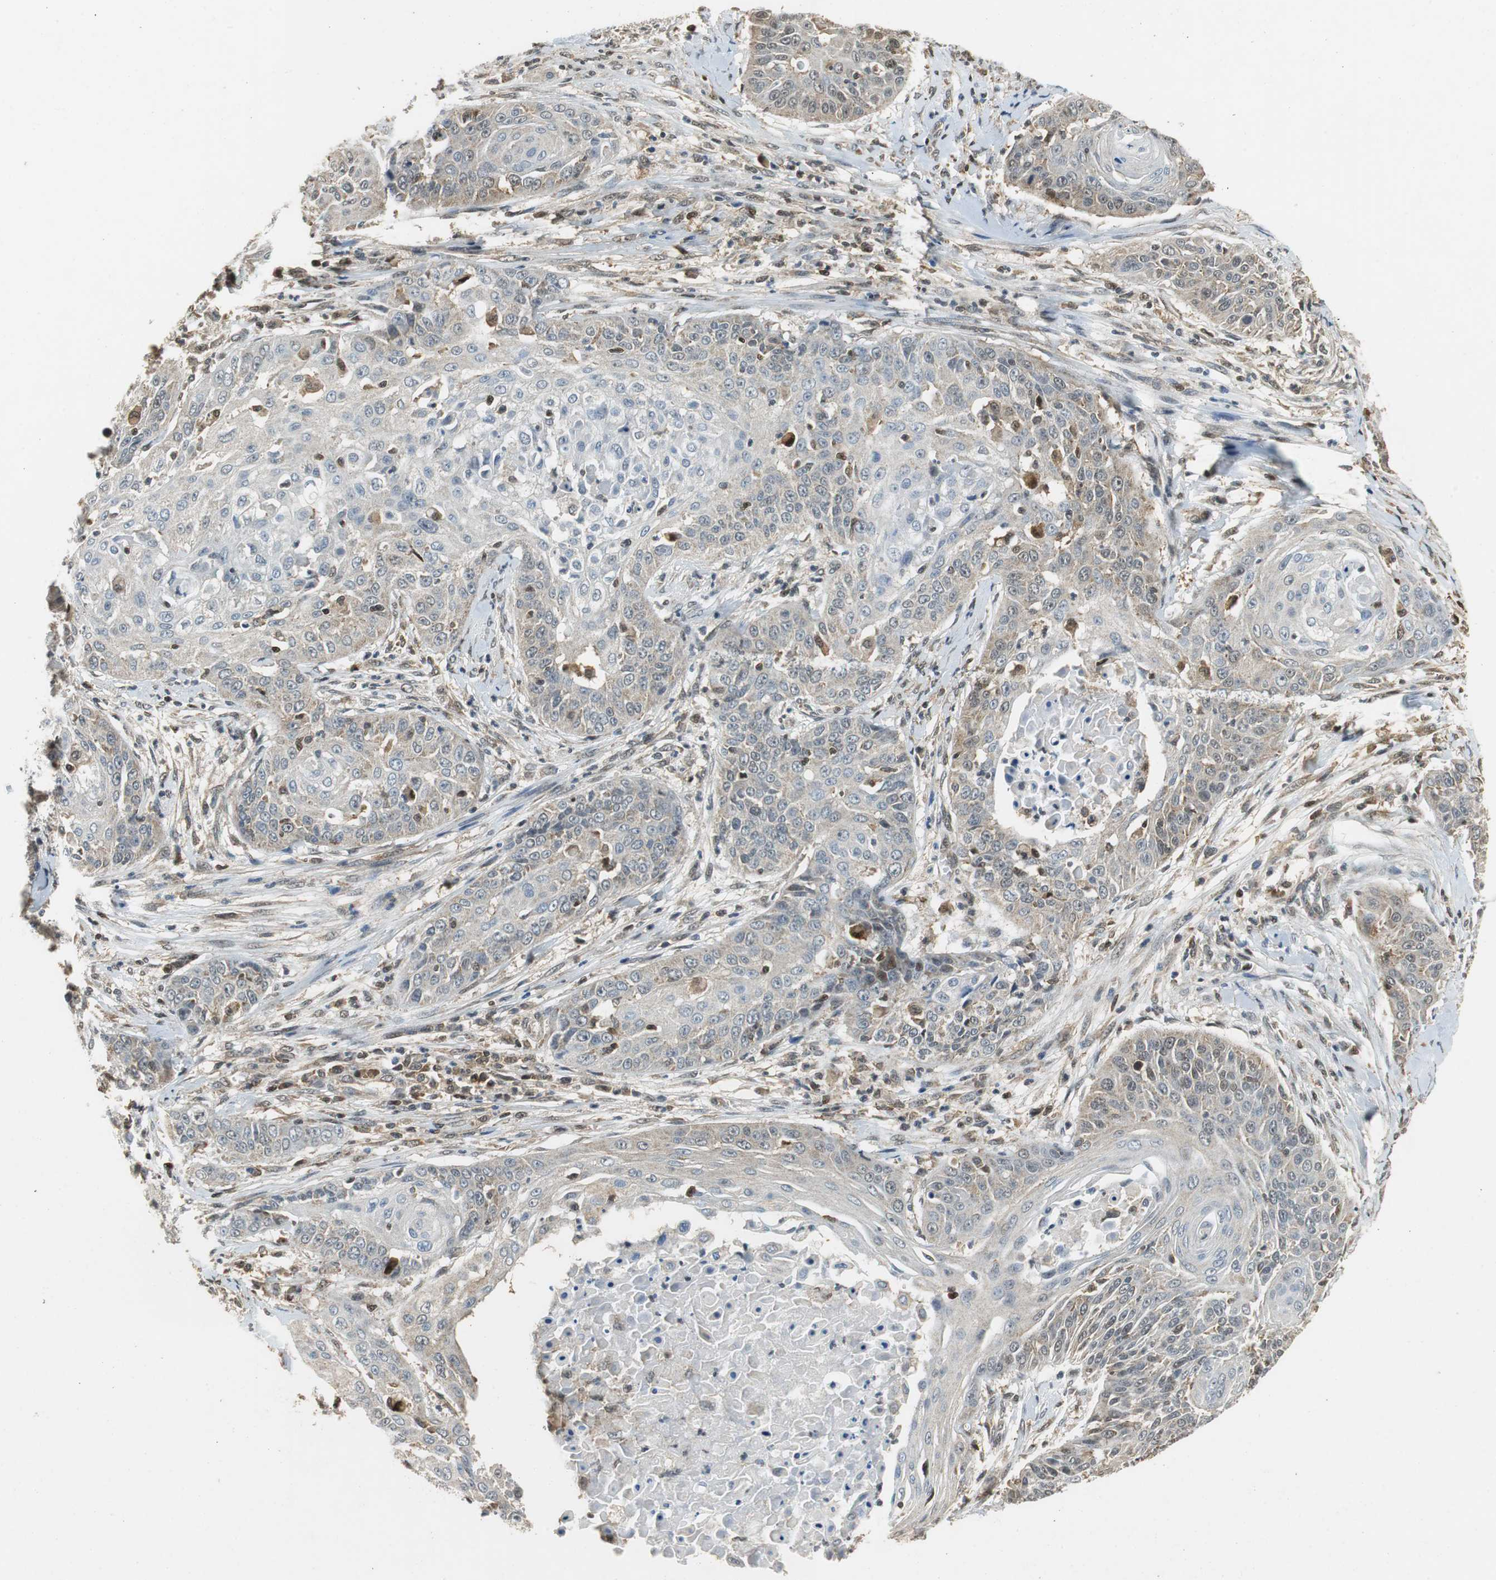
{"staining": {"intensity": "weak", "quantity": "25%-75%", "location": "cytoplasmic/membranous"}, "tissue": "cervical cancer", "cell_type": "Tumor cells", "image_type": "cancer", "snomed": [{"axis": "morphology", "description": "Squamous cell carcinoma, NOS"}, {"axis": "topography", "description": "Cervix"}], "caption": "A low amount of weak cytoplasmic/membranous positivity is seen in about 25%-75% of tumor cells in squamous cell carcinoma (cervical) tissue.", "gene": "GSDMD", "patient": {"sex": "female", "age": 64}}